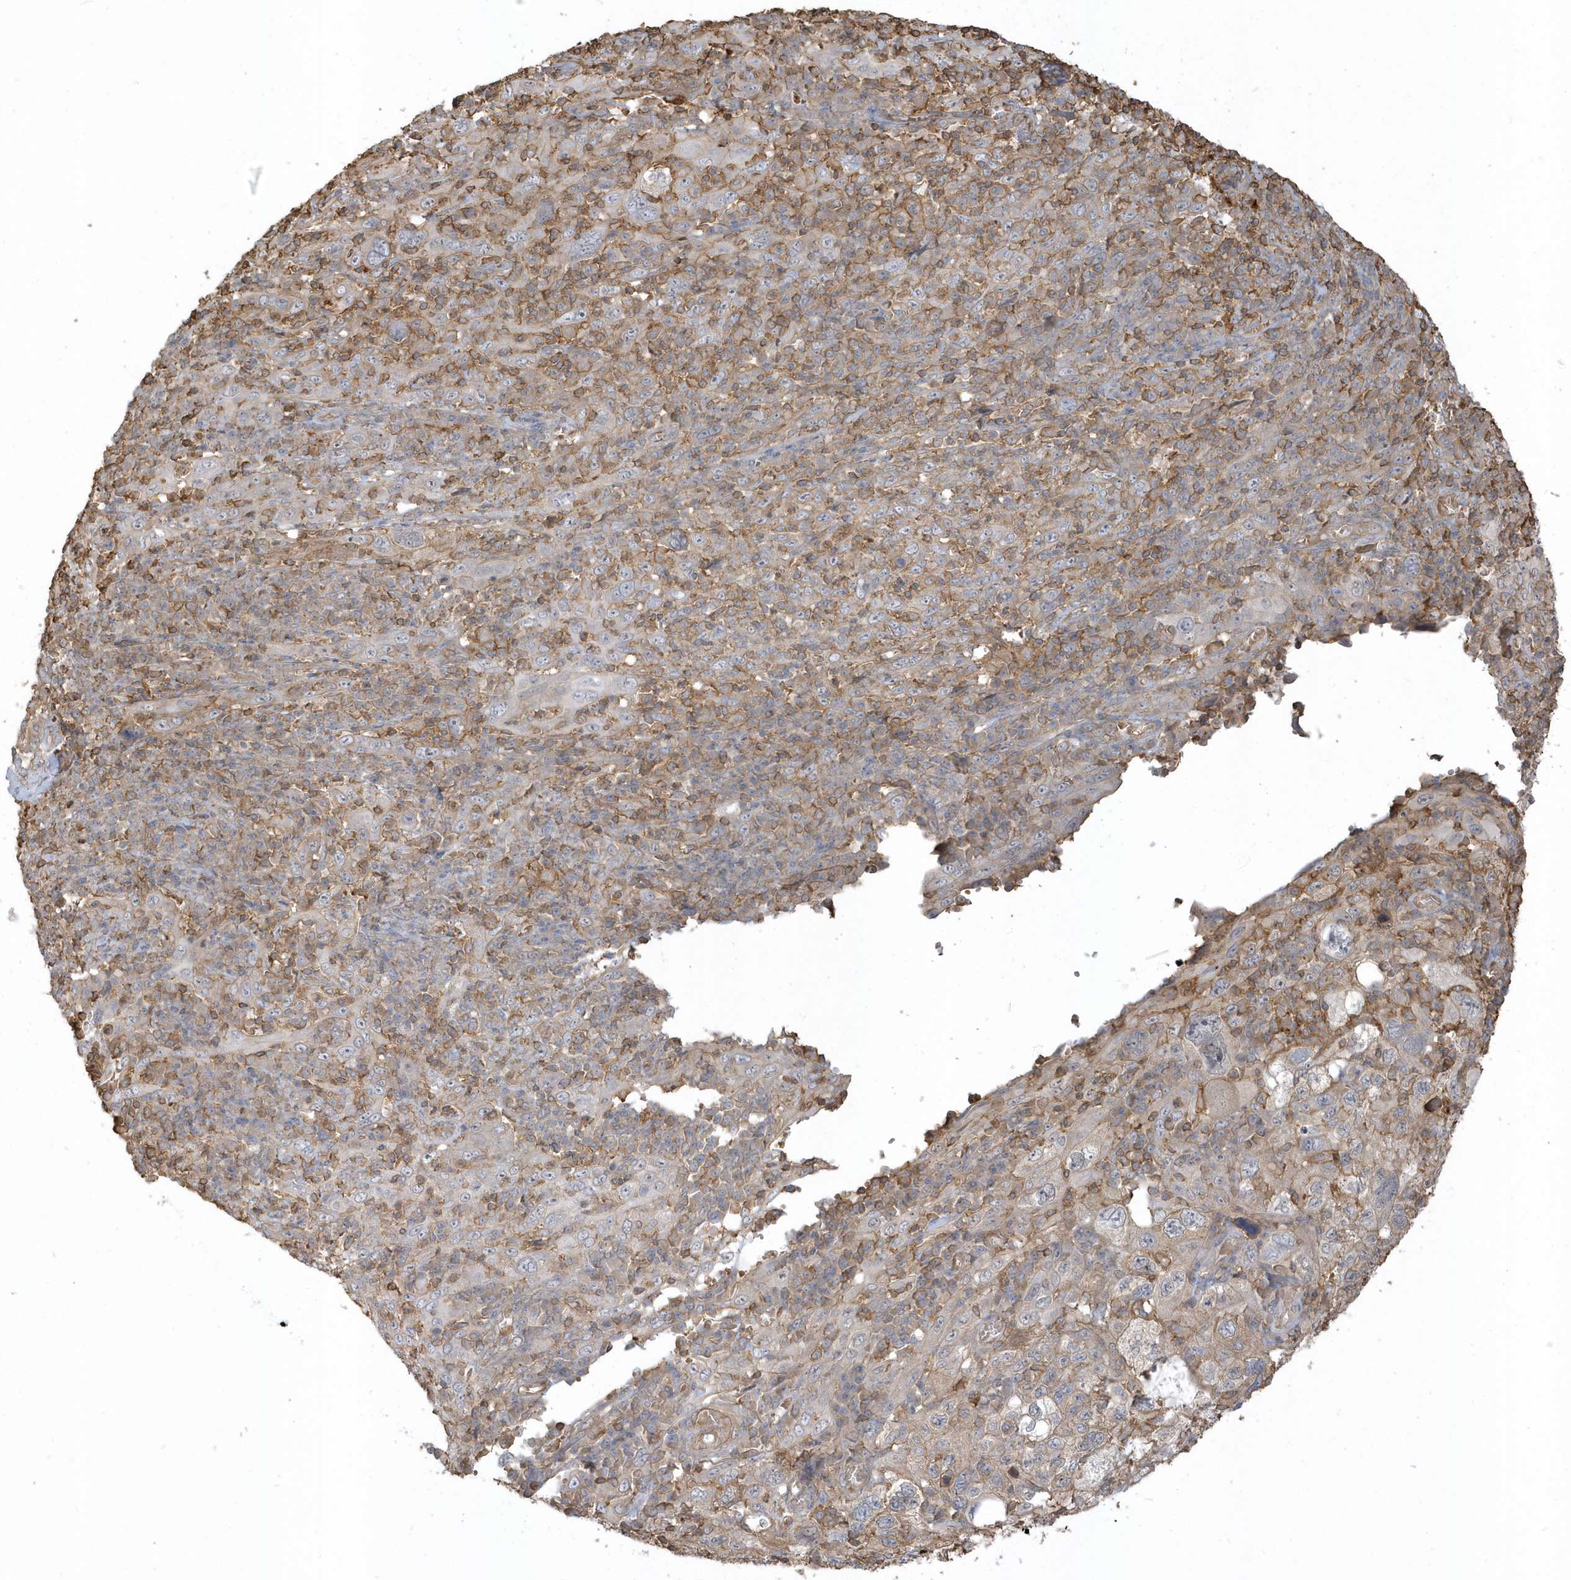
{"staining": {"intensity": "negative", "quantity": "none", "location": "none"}, "tissue": "cervical cancer", "cell_type": "Tumor cells", "image_type": "cancer", "snomed": [{"axis": "morphology", "description": "Squamous cell carcinoma, NOS"}, {"axis": "topography", "description": "Cervix"}], "caption": "Immunohistochemistry (IHC) of human cervical squamous cell carcinoma reveals no positivity in tumor cells.", "gene": "ZBTB8A", "patient": {"sex": "female", "age": 46}}